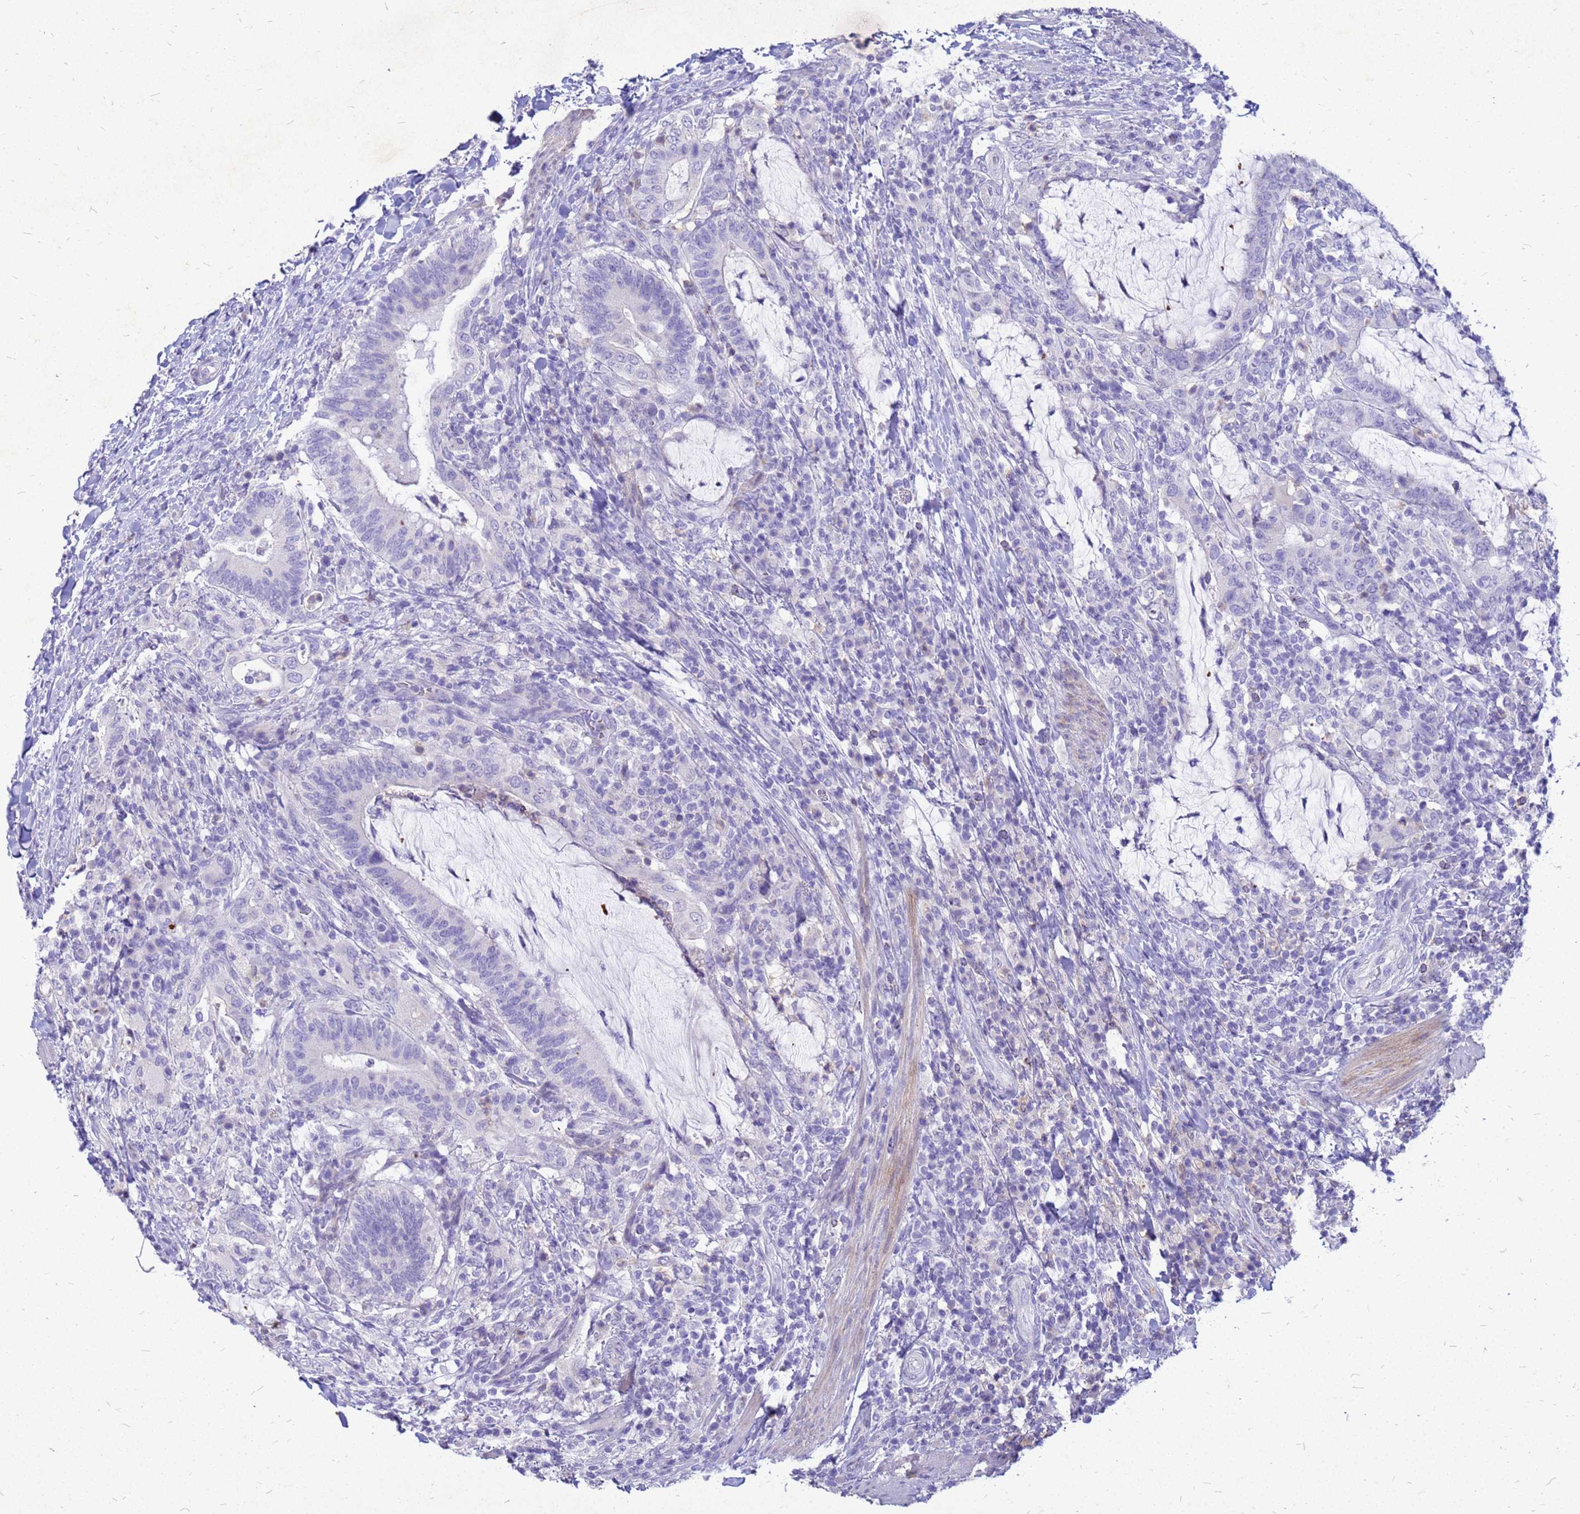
{"staining": {"intensity": "negative", "quantity": "none", "location": "none"}, "tissue": "colorectal cancer", "cell_type": "Tumor cells", "image_type": "cancer", "snomed": [{"axis": "morphology", "description": "Adenocarcinoma, NOS"}, {"axis": "topography", "description": "Colon"}], "caption": "DAB immunohistochemical staining of human colorectal cancer (adenocarcinoma) displays no significant staining in tumor cells. (DAB IHC with hematoxylin counter stain).", "gene": "AKR1C1", "patient": {"sex": "female", "age": 66}}